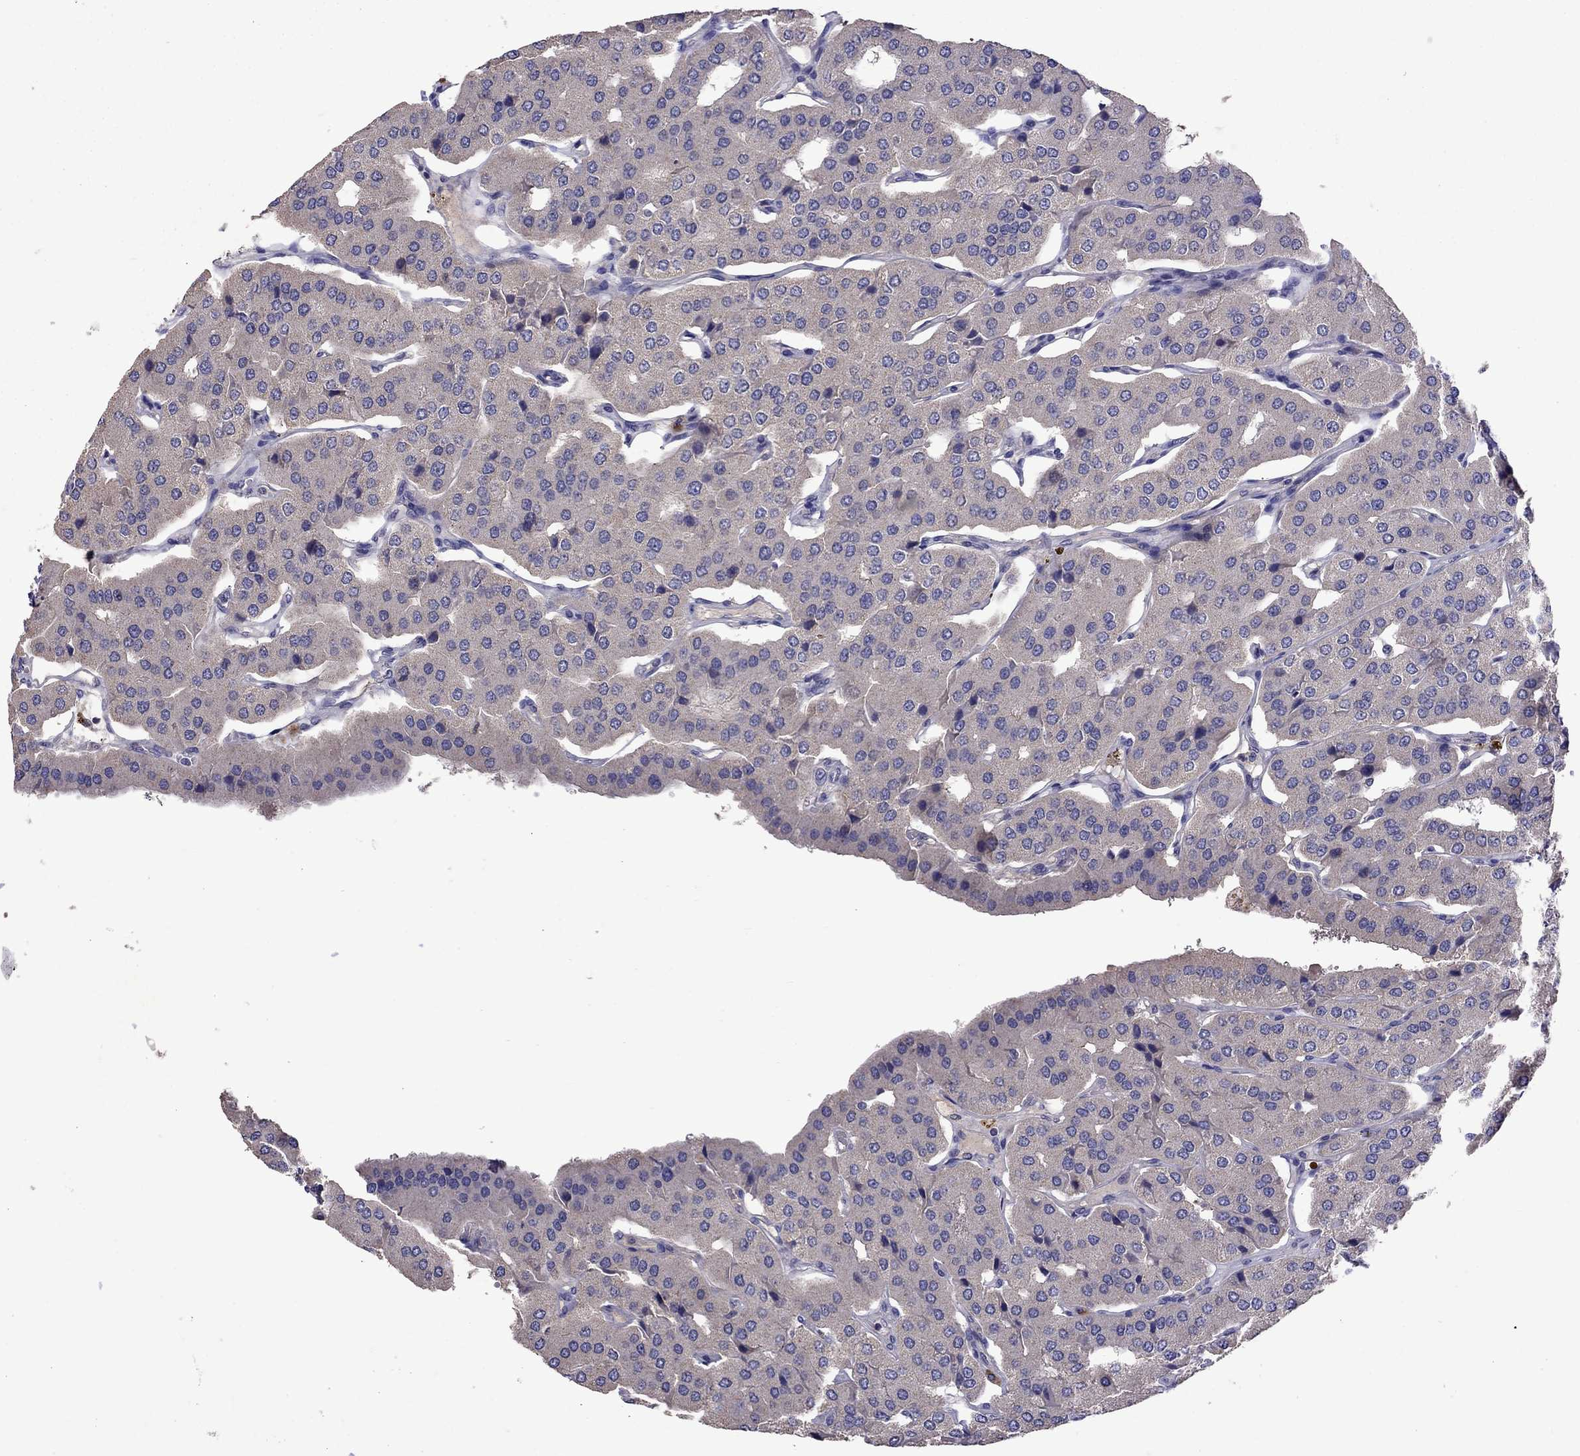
{"staining": {"intensity": "weak", "quantity": ">75%", "location": "cytoplasmic/membranous"}, "tissue": "parathyroid gland", "cell_type": "Glandular cells", "image_type": "normal", "snomed": [{"axis": "morphology", "description": "Normal tissue, NOS"}, {"axis": "morphology", "description": "Adenoma, NOS"}, {"axis": "topography", "description": "Parathyroid gland"}], "caption": "Immunohistochemistry (IHC) of unremarkable parathyroid gland shows low levels of weak cytoplasmic/membranous positivity in approximately >75% of glandular cells.", "gene": "RTP5", "patient": {"sex": "female", "age": 86}}